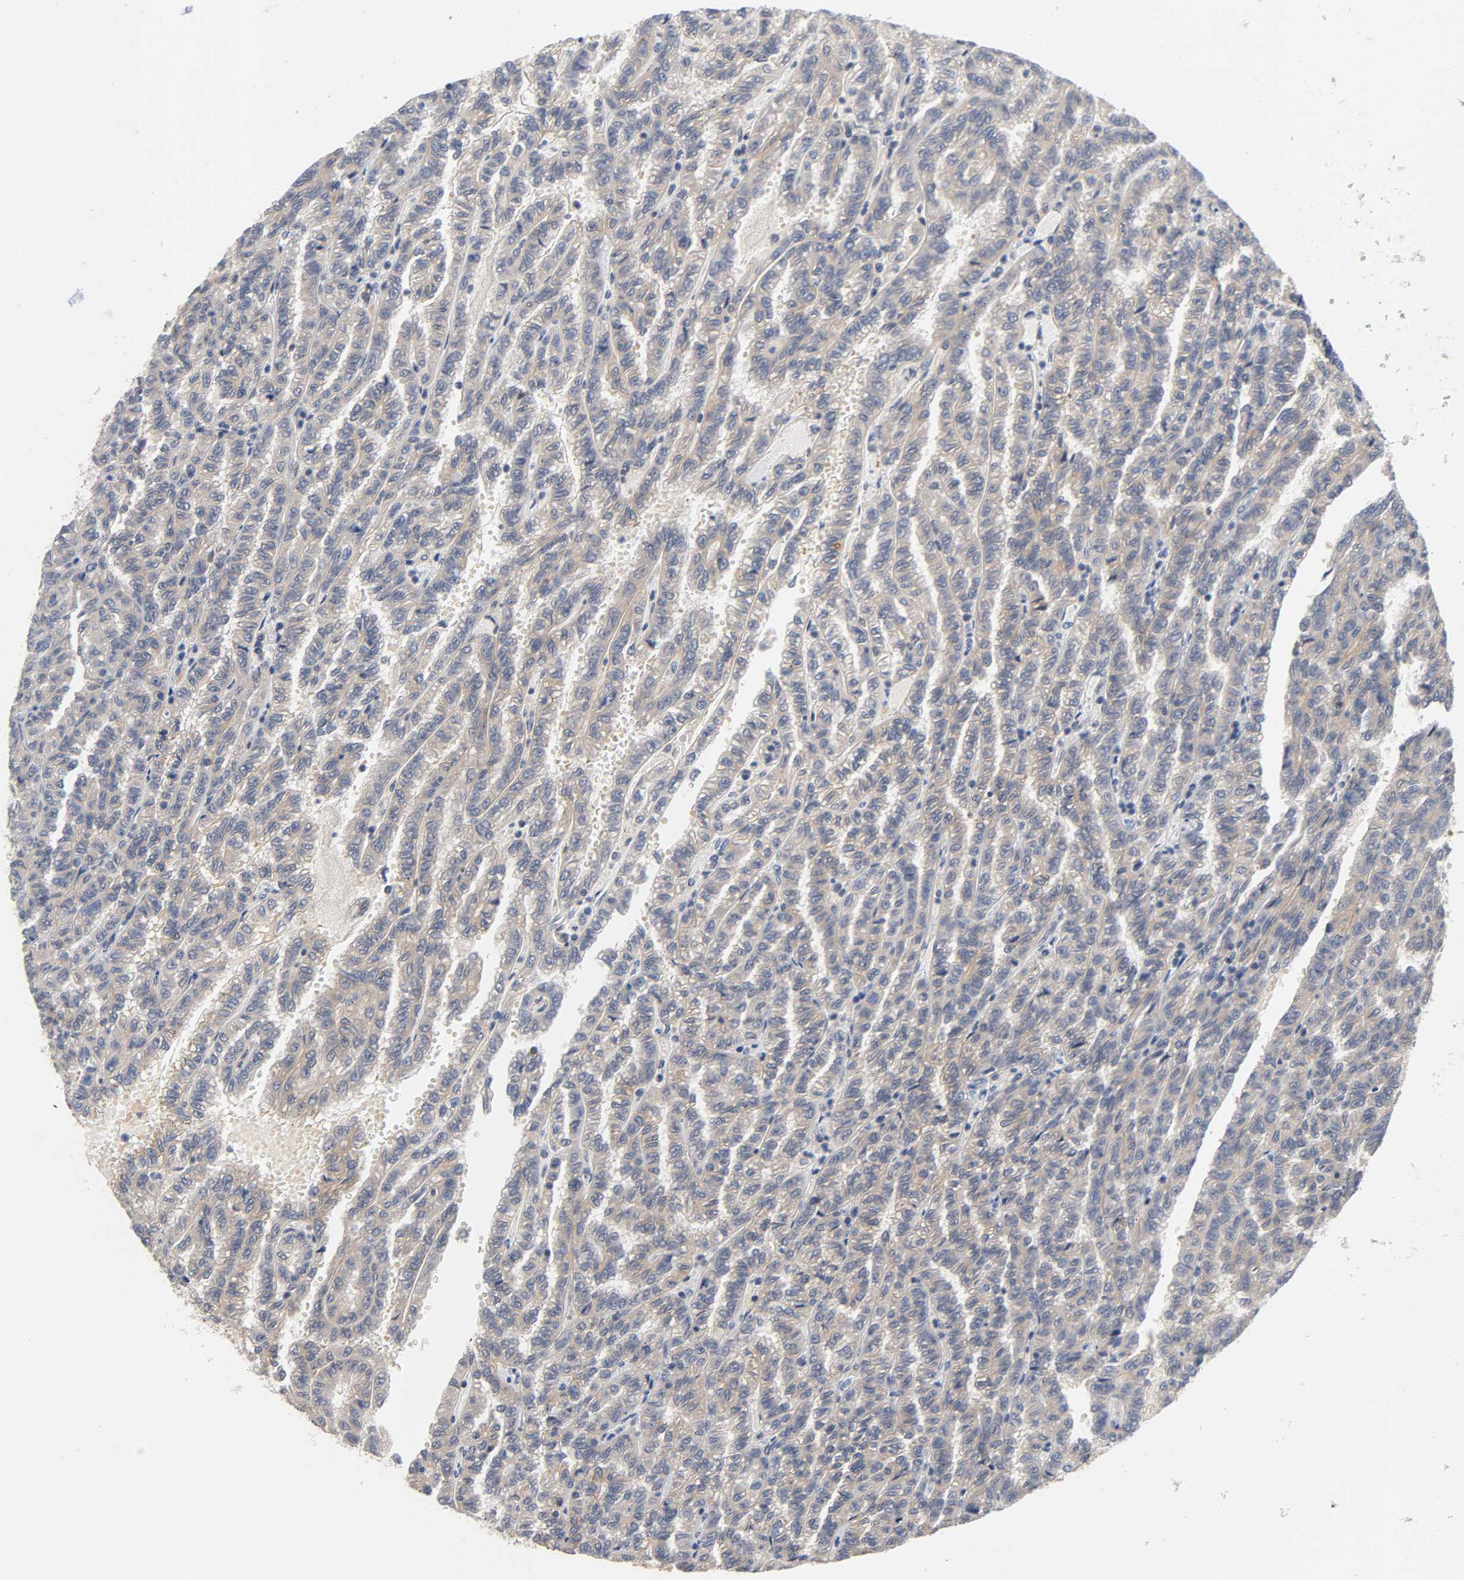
{"staining": {"intensity": "weak", "quantity": "25%-75%", "location": "cytoplasmic/membranous"}, "tissue": "renal cancer", "cell_type": "Tumor cells", "image_type": "cancer", "snomed": [{"axis": "morphology", "description": "Inflammation, NOS"}, {"axis": "morphology", "description": "Adenocarcinoma, NOS"}, {"axis": "topography", "description": "Kidney"}], "caption": "DAB immunohistochemical staining of renal cancer exhibits weak cytoplasmic/membranous protein staining in approximately 25%-75% of tumor cells.", "gene": "PRKAB1", "patient": {"sex": "male", "age": 68}}